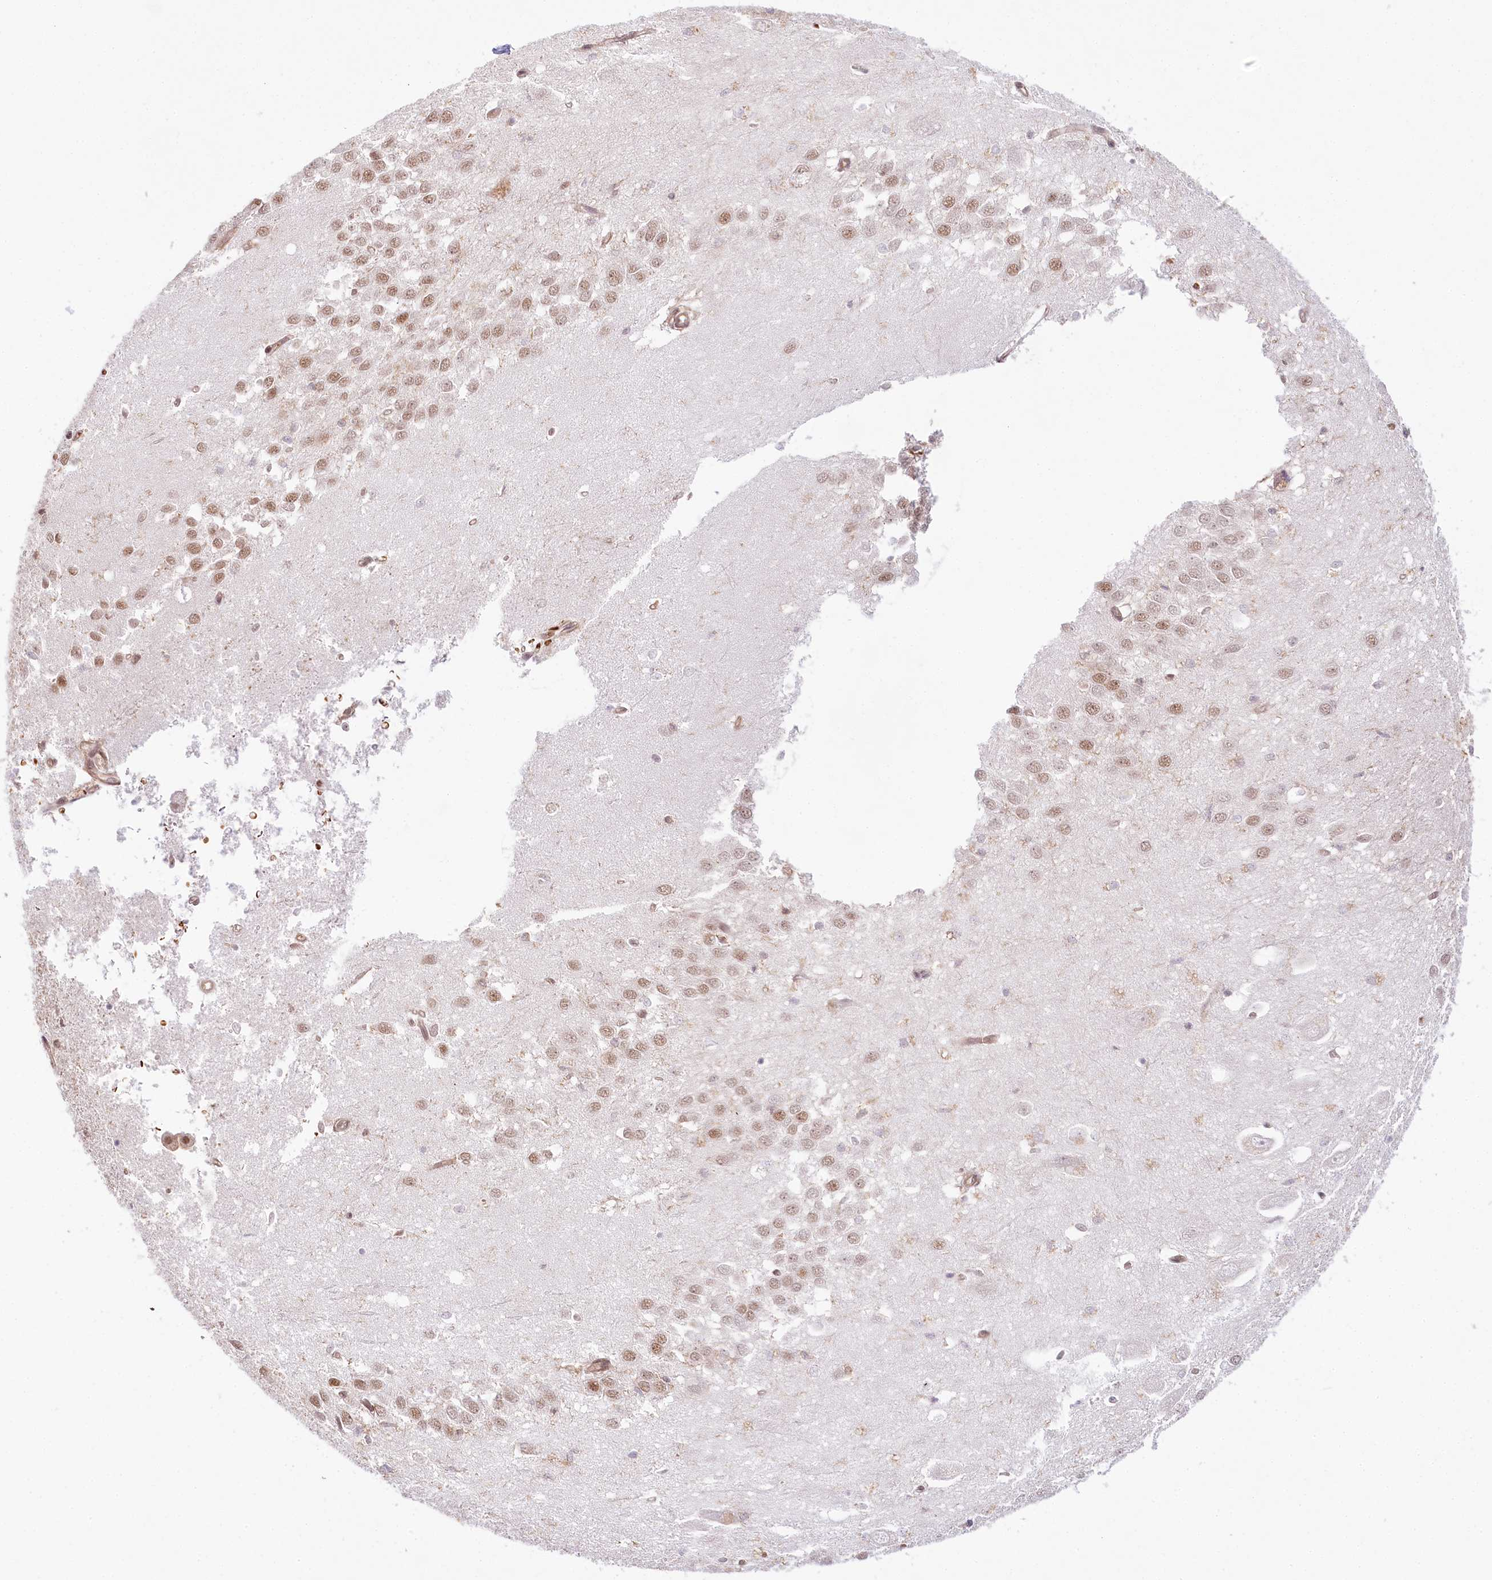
{"staining": {"intensity": "moderate", "quantity": "<25%", "location": "nuclear"}, "tissue": "hippocampus", "cell_type": "Glial cells", "image_type": "normal", "snomed": [{"axis": "morphology", "description": "Normal tissue, NOS"}, {"axis": "topography", "description": "Hippocampus"}], "caption": "The micrograph demonstrates staining of normal hippocampus, revealing moderate nuclear protein staining (brown color) within glial cells. (DAB (3,3'-diaminobenzidine) = brown stain, brightfield microscopy at high magnification).", "gene": "TUBGCP2", "patient": {"sex": "female", "age": 64}}